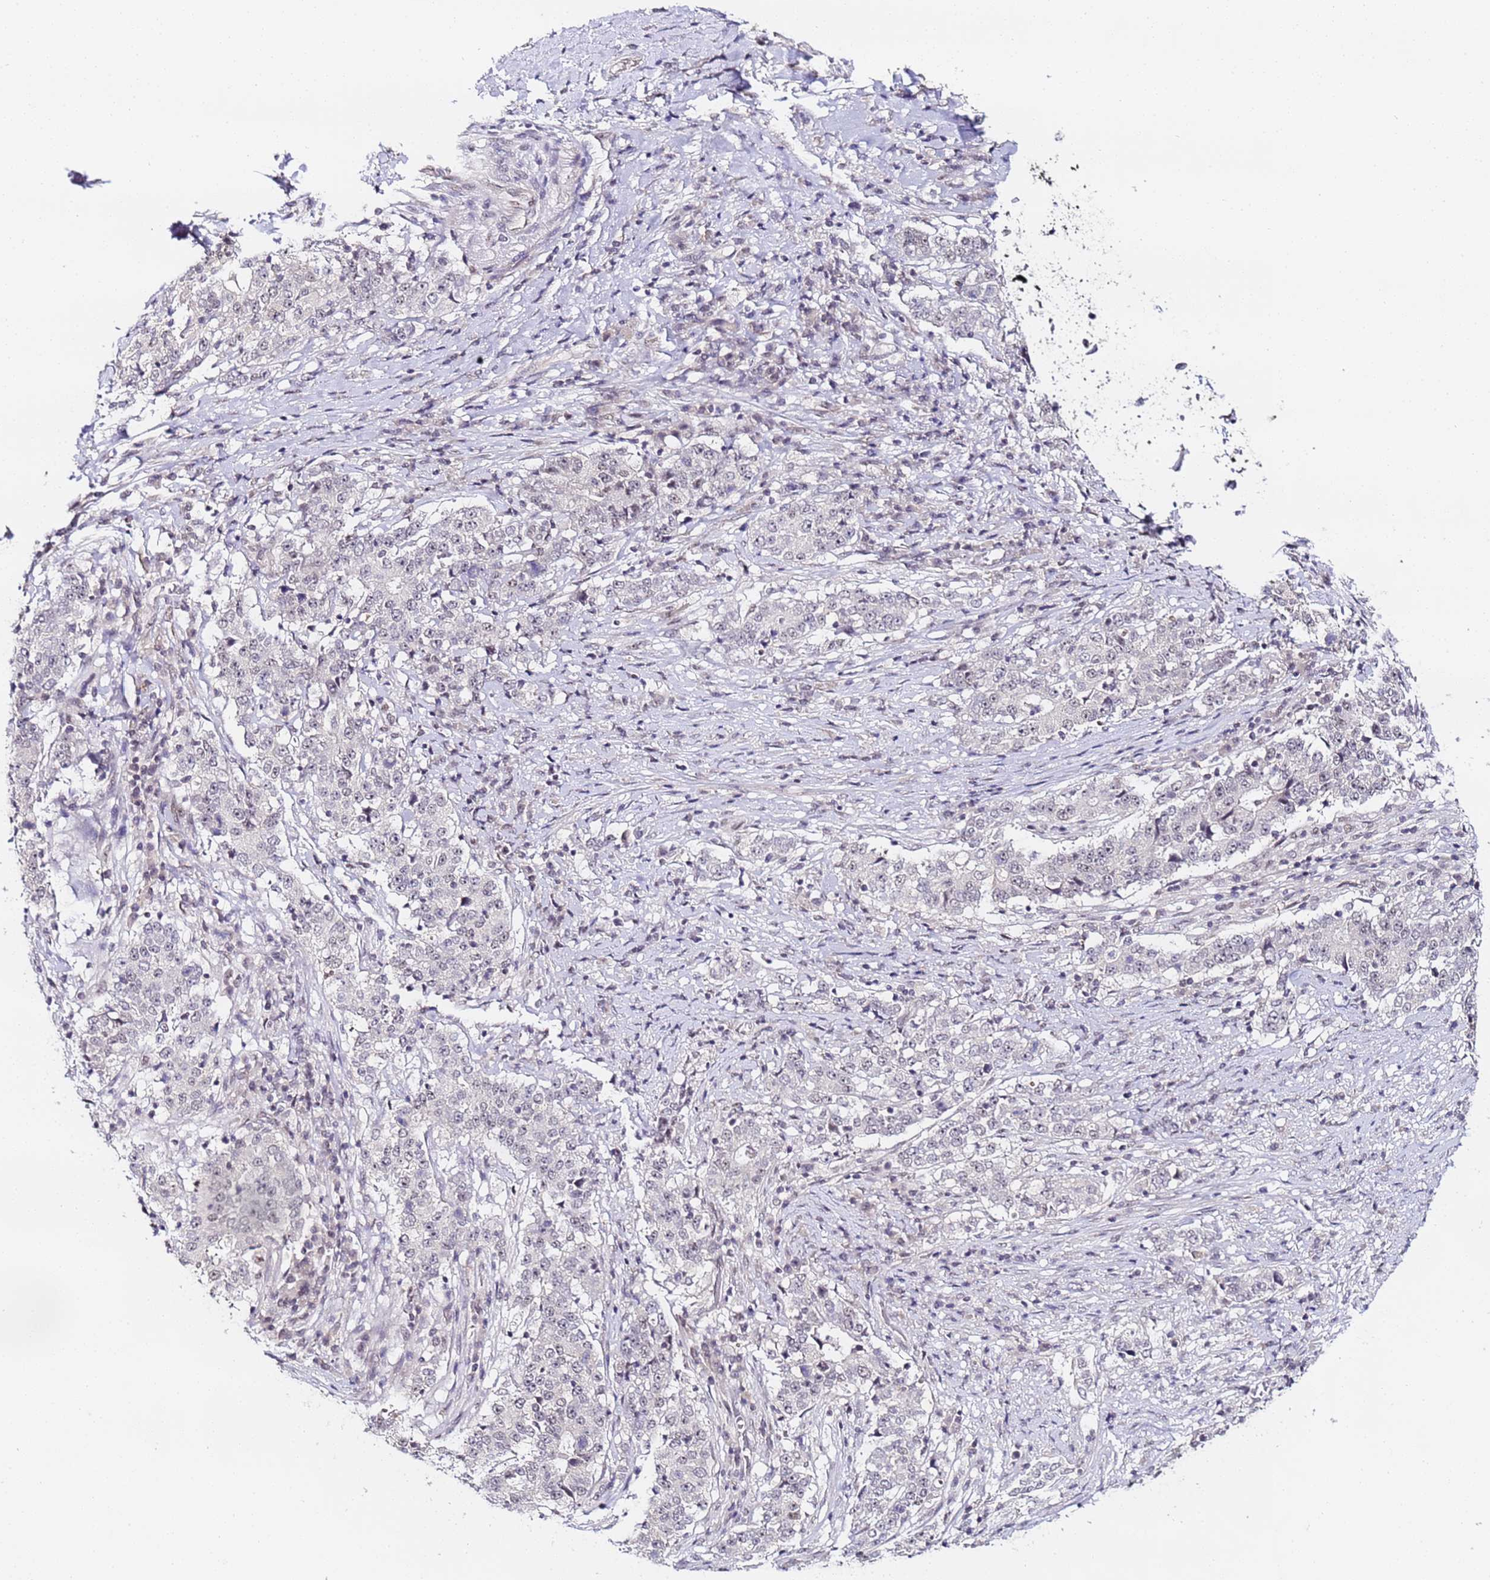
{"staining": {"intensity": "negative", "quantity": "none", "location": "none"}, "tissue": "stomach cancer", "cell_type": "Tumor cells", "image_type": "cancer", "snomed": [{"axis": "morphology", "description": "Adenocarcinoma, NOS"}, {"axis": "topography", "description": "Stomach"}], "caption": "Protein analysis of stomach cancer (adenocarcinoma) shows no significant staining in tumor cells.", "gene": "LSM3", "patient": {"sex": "male", "age": 59}}